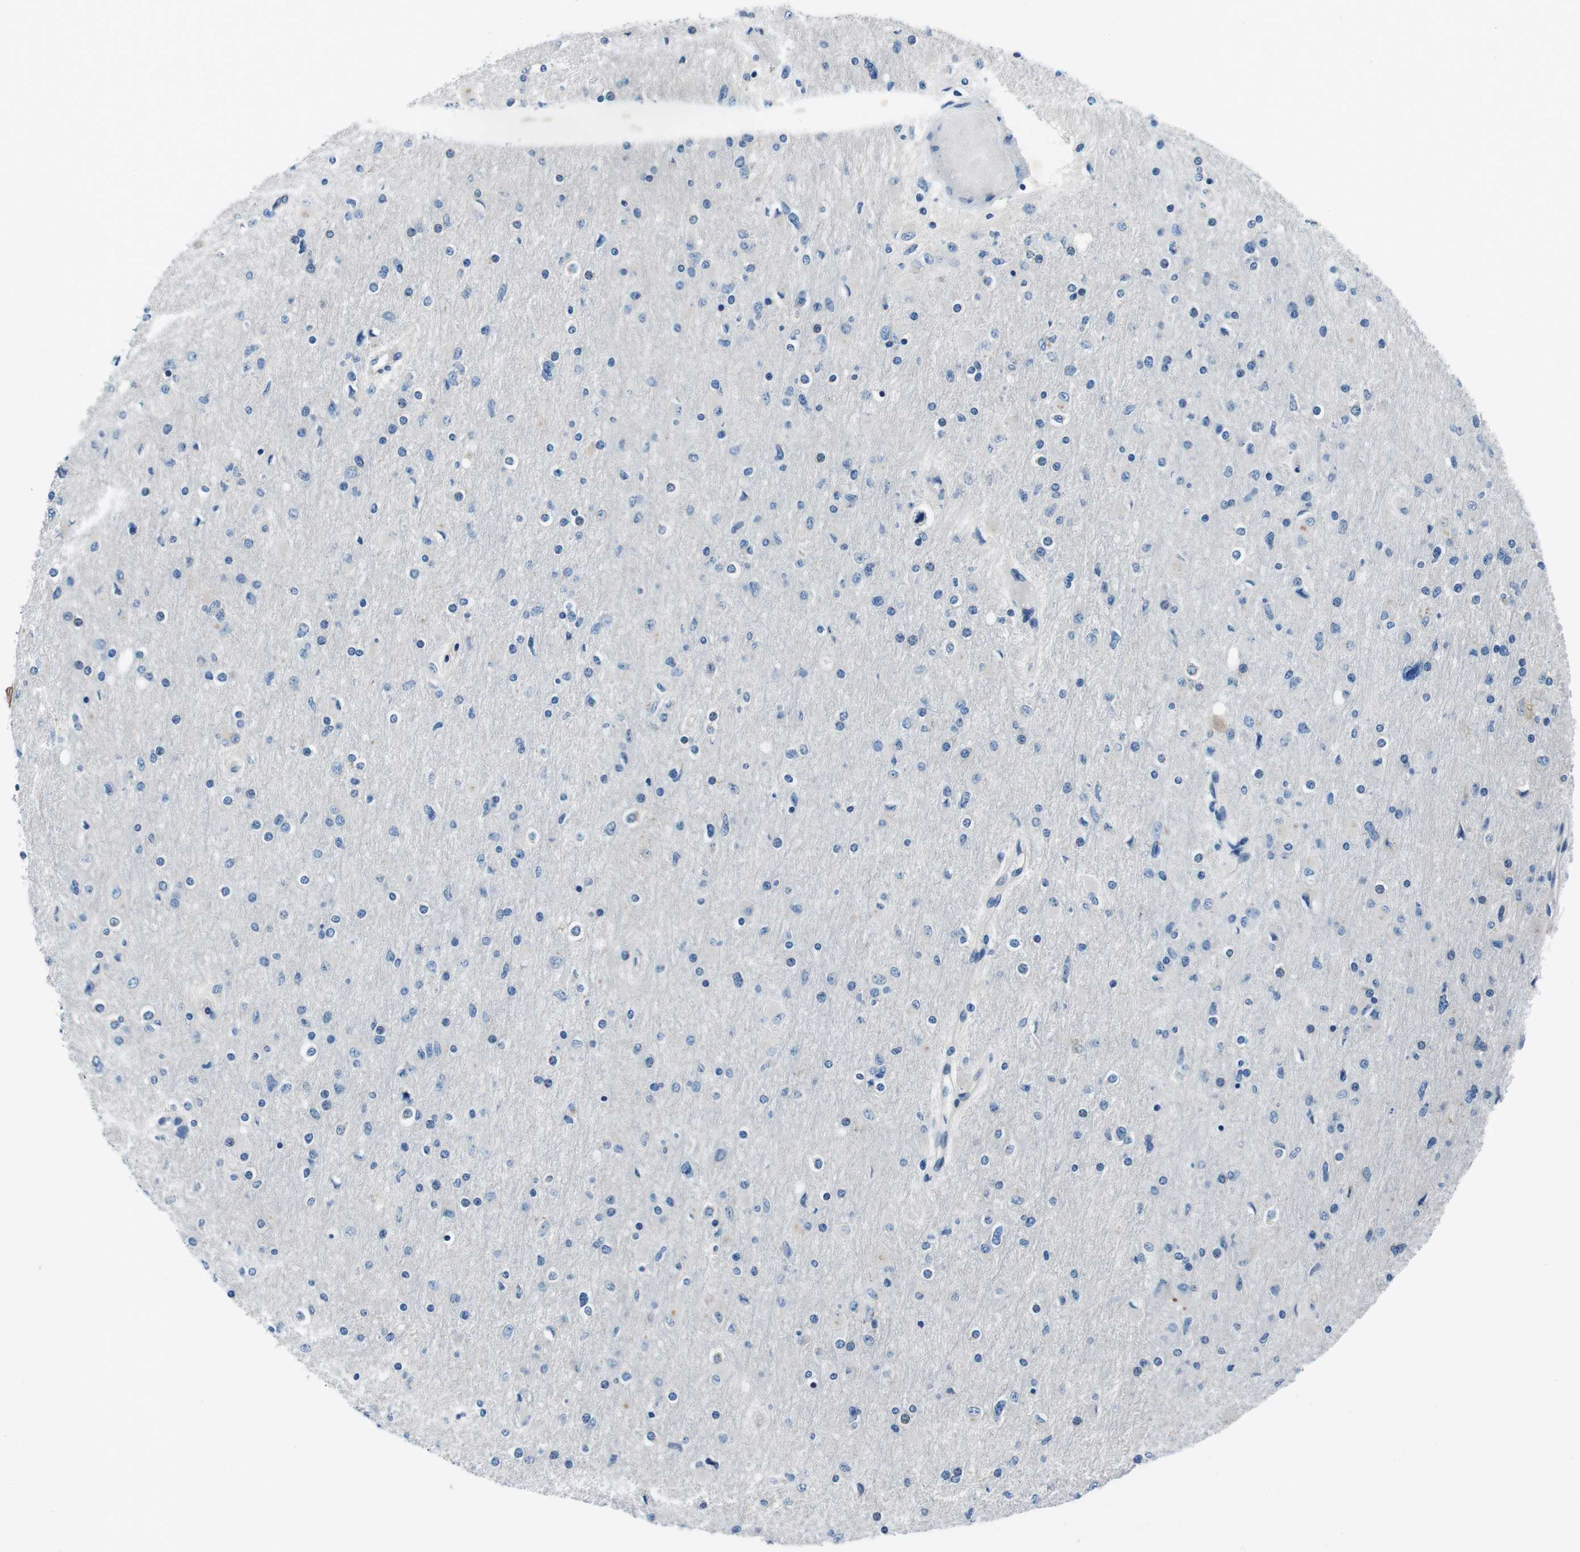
{"staining": {"intensity": "negative", "quantity": "none", "location": "none"}, "tissue": "glioma", "cell_type": "Tumor cells", "image_type": "cancer", "snomed": [{"axis": "morphology", "description": "Glioma, malignant, High grade"}, {"axis": "topography", "description": "Cerebral cortex"}], "caption": "Immunohistochemical staining of glioma shows no significant positivity in tumor cells.", "gene": "CASQ1", "patient": {"sex": "female", "age": 36}}